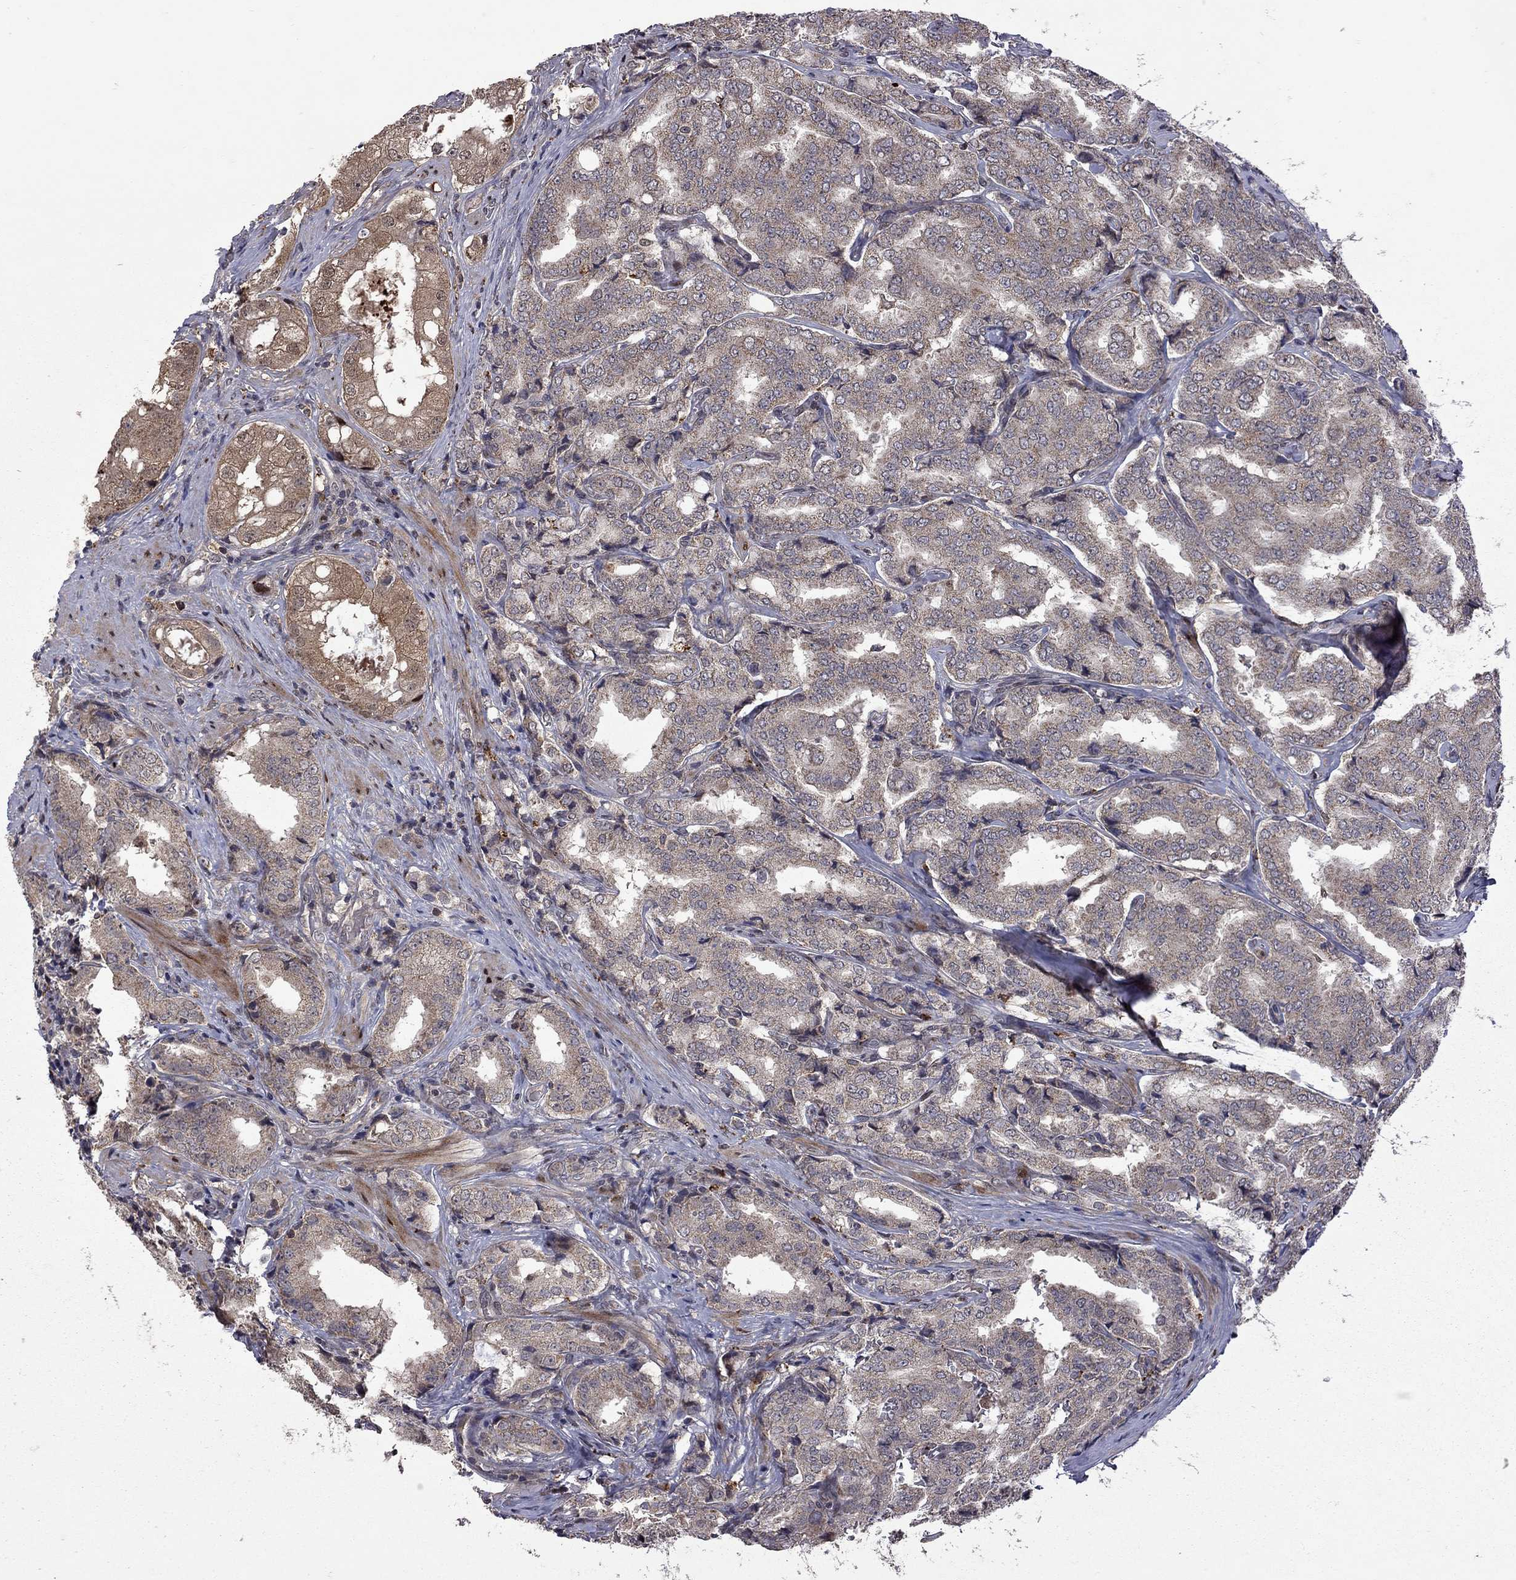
{"staining": {"intensity": "weak", "quantity": "25%-75%", "location": "cytoplasmic/membranous"}, "tissue": "prostate cancer", "cell_type": "Tumor cells", "image_type": "cancer", "snomed": [{"axis": "morphology", "description": "Adenocarcinoma, NOS"}, {"axis": "topography", "description": "Prostate"}], "caption": "Weak cytoplasmic/membranous protein staining is appreciated in about 25%-75% of tumor cells in adenocarcinoma (prostate). Using DAB (3,3'-diaminobenzidine) (brown) and hematoxylin (blue) stains, captured at high magnification using brightfield microscopy.", "gene": "IPP", "patient": {"sex": "male", "age": 65}}